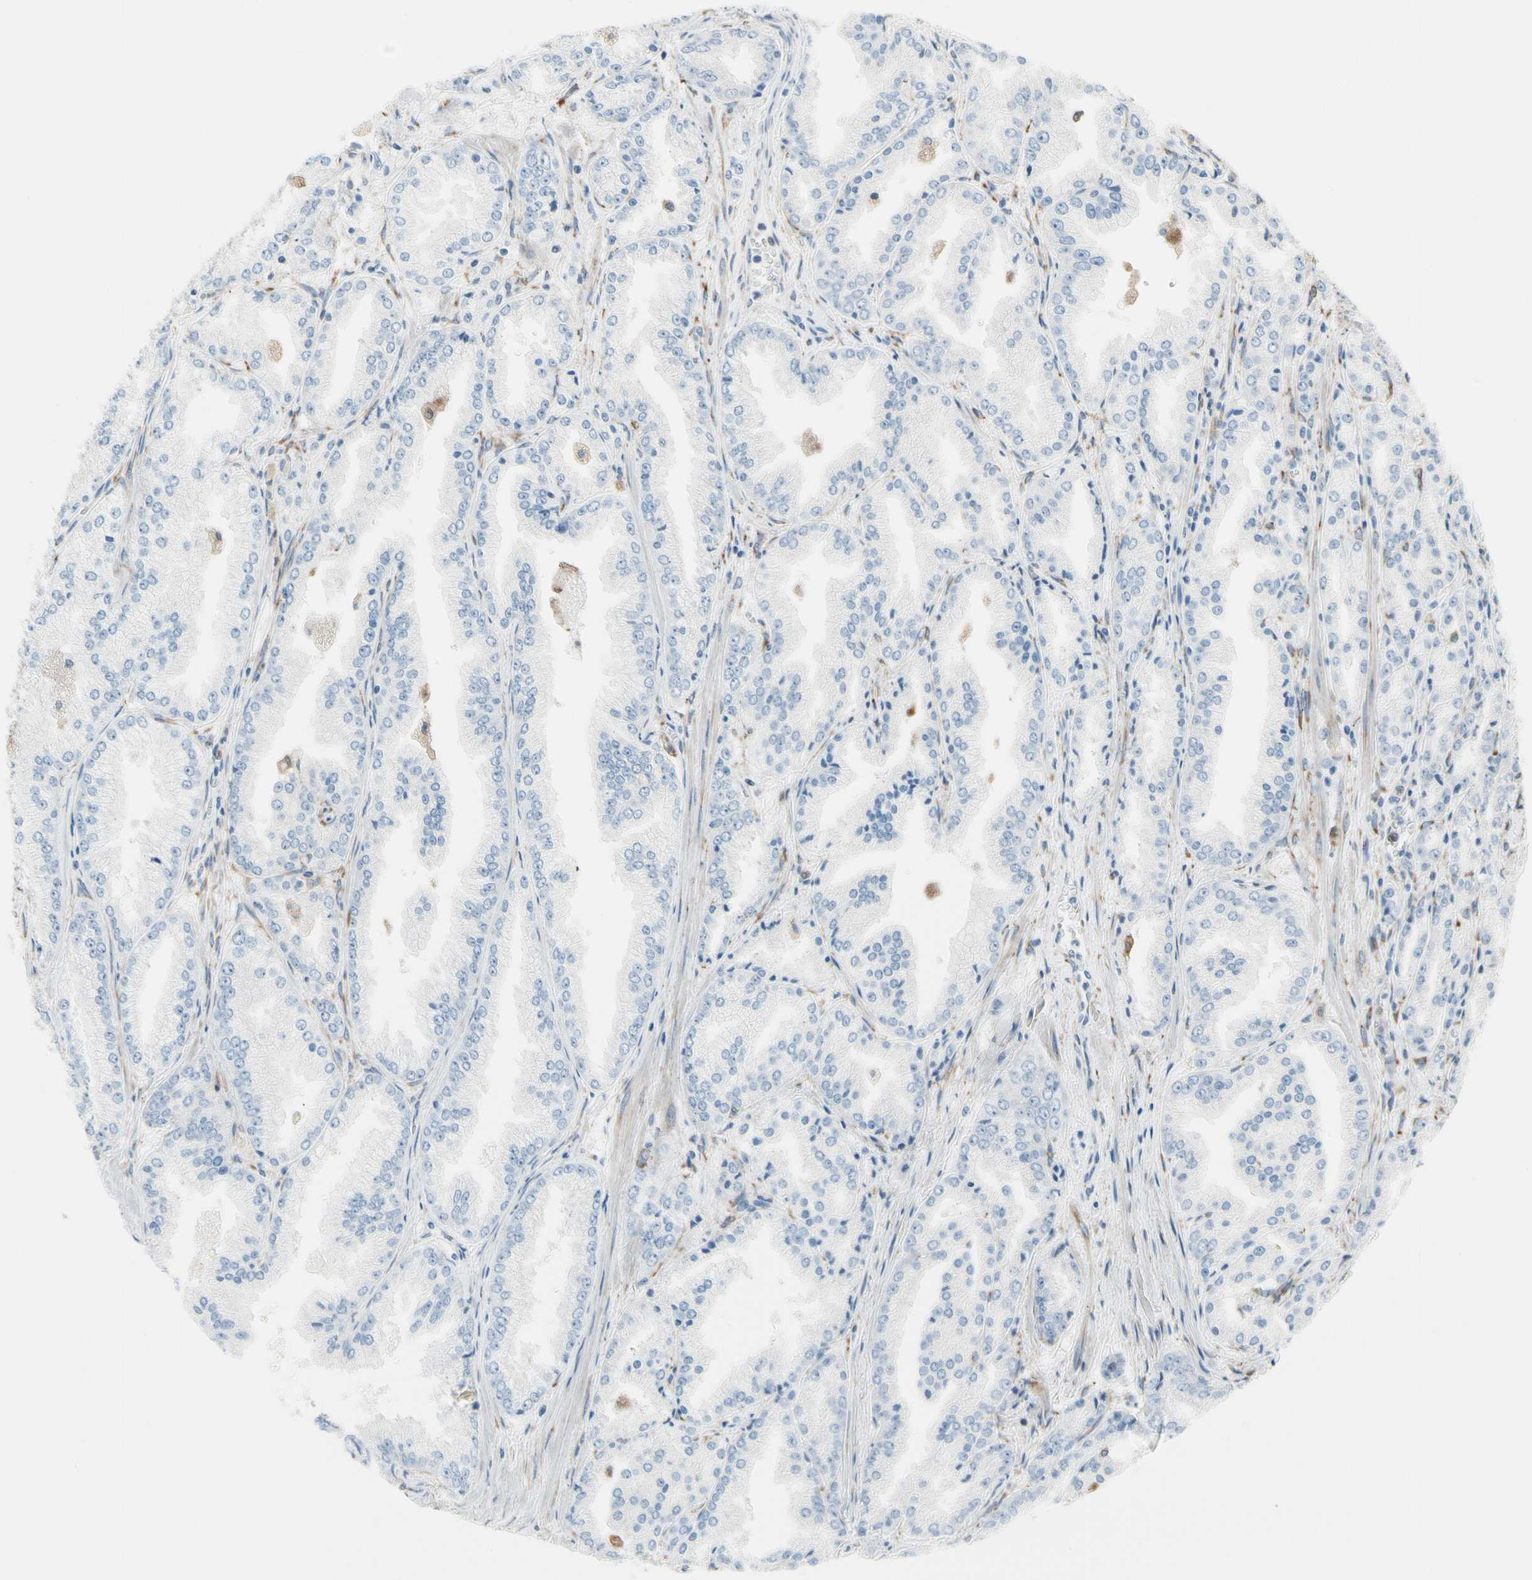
{"staining": {"intensity": "weak", "quantity": "<25%", "location": "cytoplasmic/membranous"}, "tissue": "prostate cancer", "cell_type": "Tumor cells", "image_type": "cancer", "snomed": [{"axis": "morphology", "description": "Adenocarcinoma, High grade"}, {"axis": "topography", "description": "Prostate"}], "caption": "DAB immunohistochemical staining of prostate cancer (high-grade adenocarcinoma) displays no significant staining in tumor cells. (DAB immunohistochemistry visualized using brightfield microscopy, high magnification).", "gene": "LRPAP1", "patient": {"sex": "male", "age": 61}}